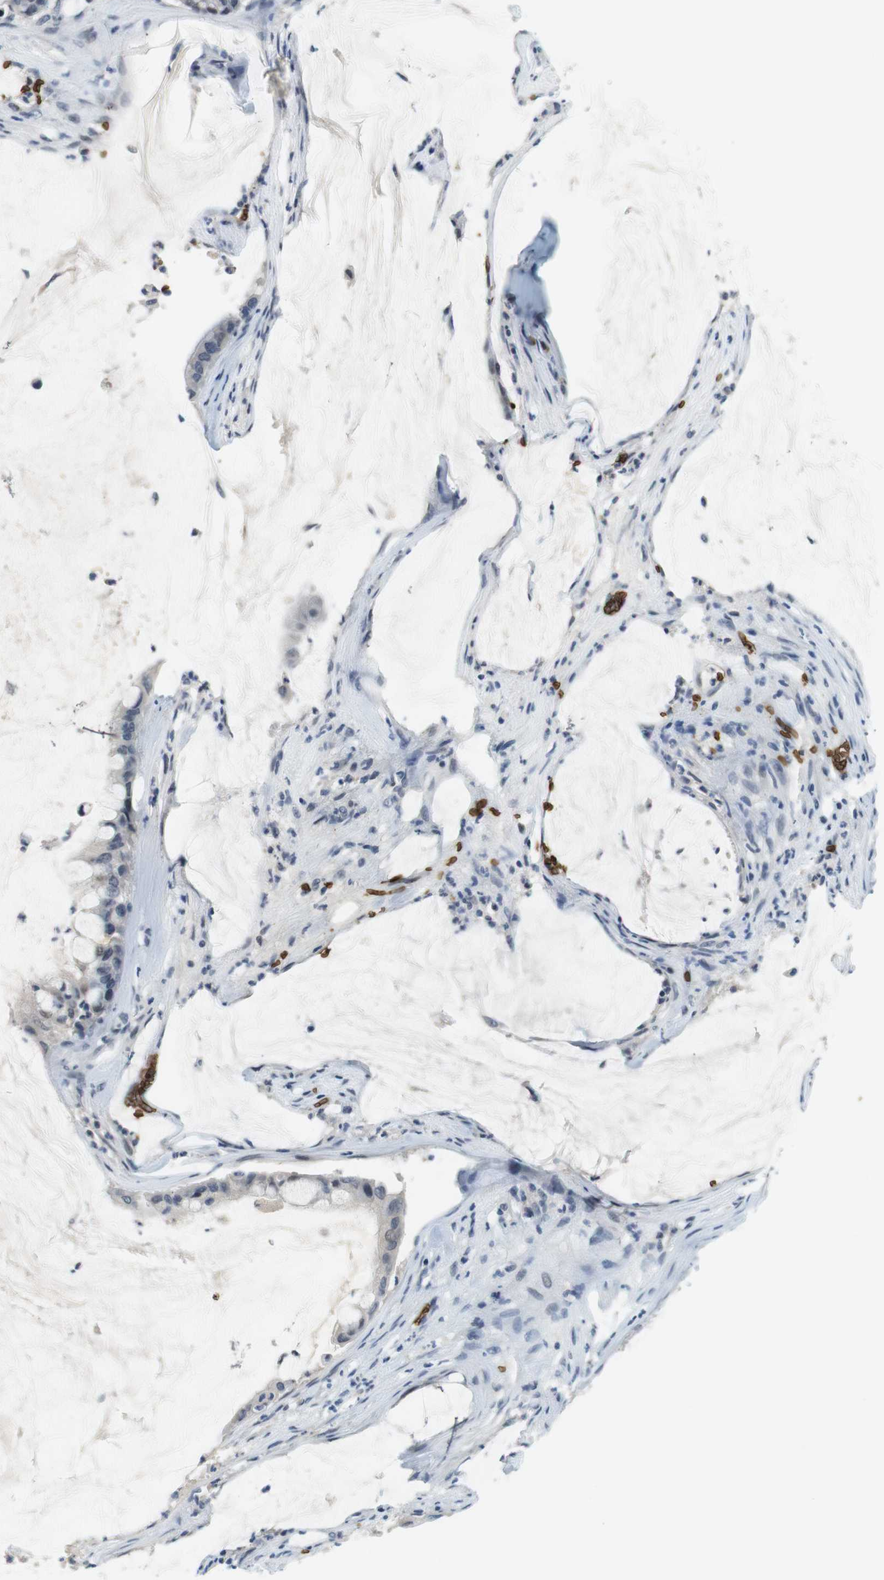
{"staining": {"intensity": "negative", "quantity": "none", "location": "none"}, "tissue": "pancreatic cancer", "cell_type": "Tumor cells", "image_type": "cancer", "snomed": [{"axis": "morphology", "description": "Adenocarcinoma, NOS"}, {"axis": "topography", "description": "Pancreas"}], "caption": "Micrograph shows no protein staining in tumor cells of adenocarcinoma (pancreatic) tissue.", "gene": "SLC4A1", "patient": {"sex": "male", "age": 41}}